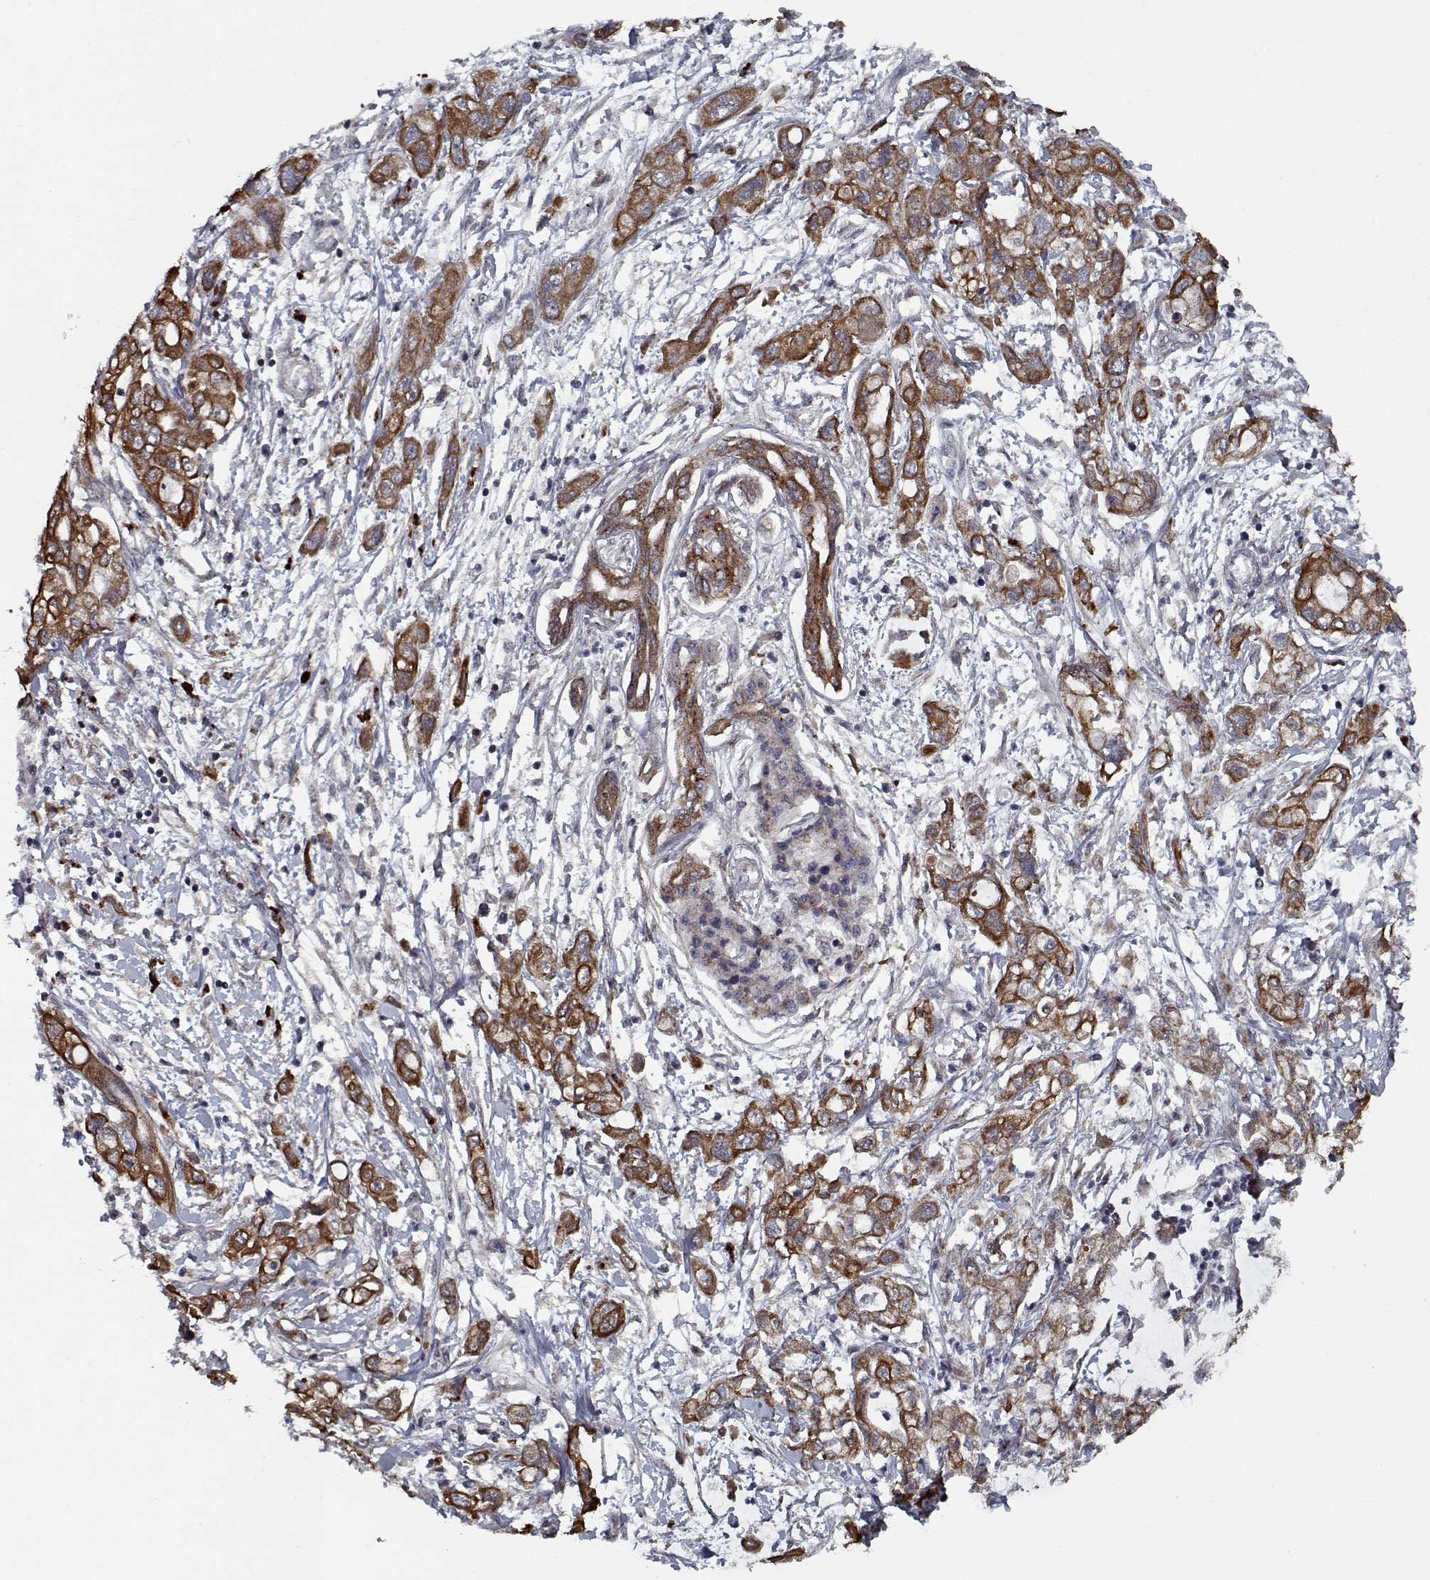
{"staining": {"intensity": "strong", "quantity": ">75%", "location": "cytoplasmic/membranous"}, "tissue": "pancreatic cancer", "cell_type": "Tumor cells", "image_type": "cancer", "snomed": [{"axis": "morphology", "description": "Adenocarcinoma, NOS"}, {"axis": "topography", "description": "Pancreas"}], "caption": "A high amount of strong cytoplasmic/membranous staining is appreciated in about >75% of tumor cells in pancreatic cancer tissue.", "gene": "NLK", "patient": {"sex": "male", "age": 54}}